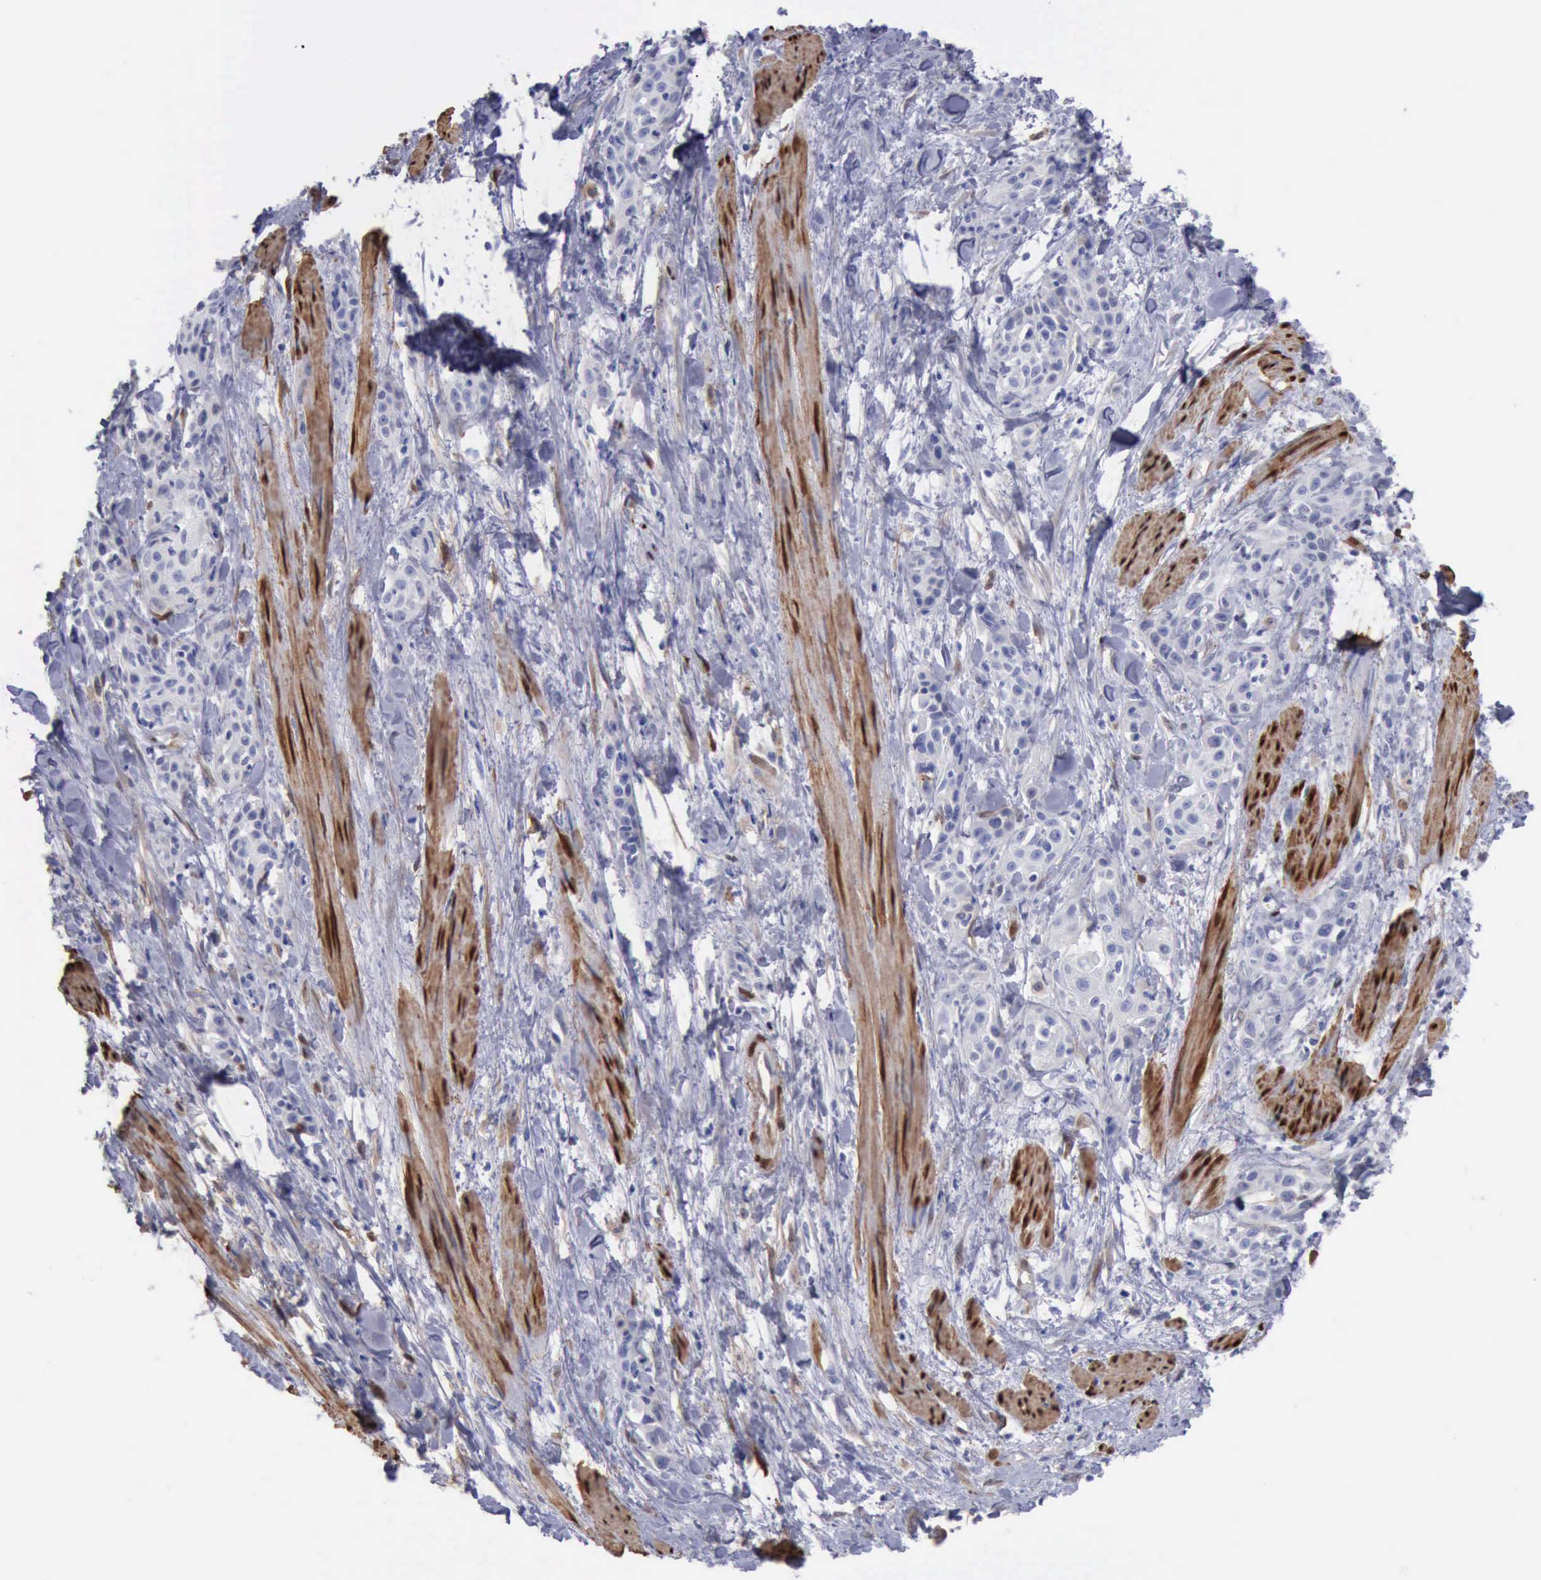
{"staining": {"intensity": "negative", "quantity": "none", "location": "none"}, "tissue": "skin cancer", "cell_type": "Tumor cells", "image_type": "cancer", "snomed": [{"axis": "morphology", "description": "Squamous cell carcinoma, NOS"}, {"axis": "topography", "description": "Skin"}, {"axis": "topography", "description": "Anal"}], "caption": "IHC of human skin squamous cell carcinoma demonstrates no positivity in tumor cells.", "gene": "FHL1", "patient": {"sex": "male", "age": 64}}